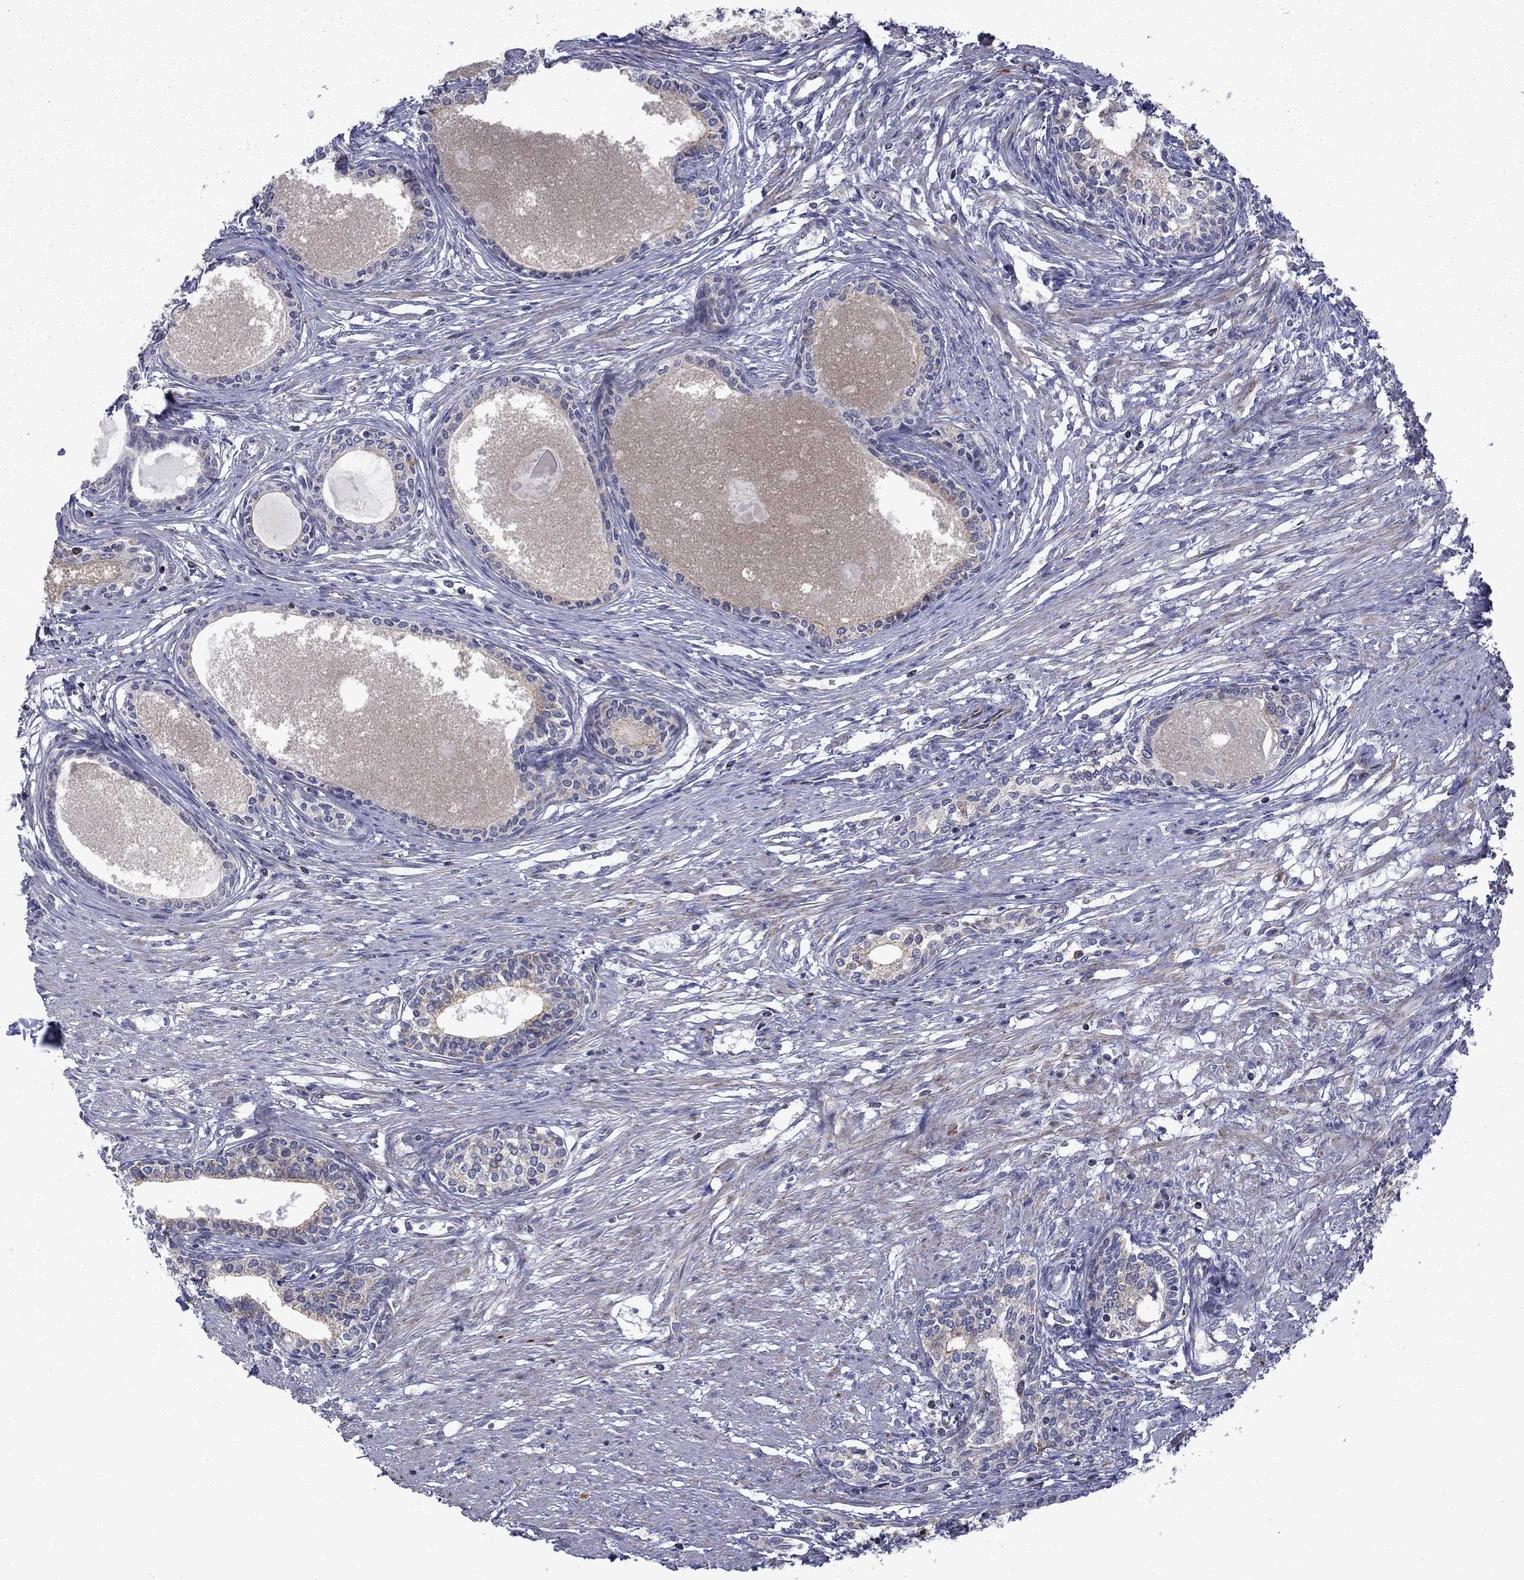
{"staining": {"intensity": "weak", "quantity": "25%-75%", "location": "cytoplasmic/membranous"}, "tissue": "prostate", "cell_type": "Glandular cells", "image_type": "normal", "snomed": [{"axis": "morphology", "description": "Normal tissue, NOS"}, {"axis": "topography", "description": "Prostate"}], "caption": "Immunohistochemical staining of unremarkable human prostate exhibits weak cytoplasmic/membranous protein expression in approximately 25%-75% of glandular cells.", "gene": "DOP1B", "patient": {"sex": "male", "age": 60}}